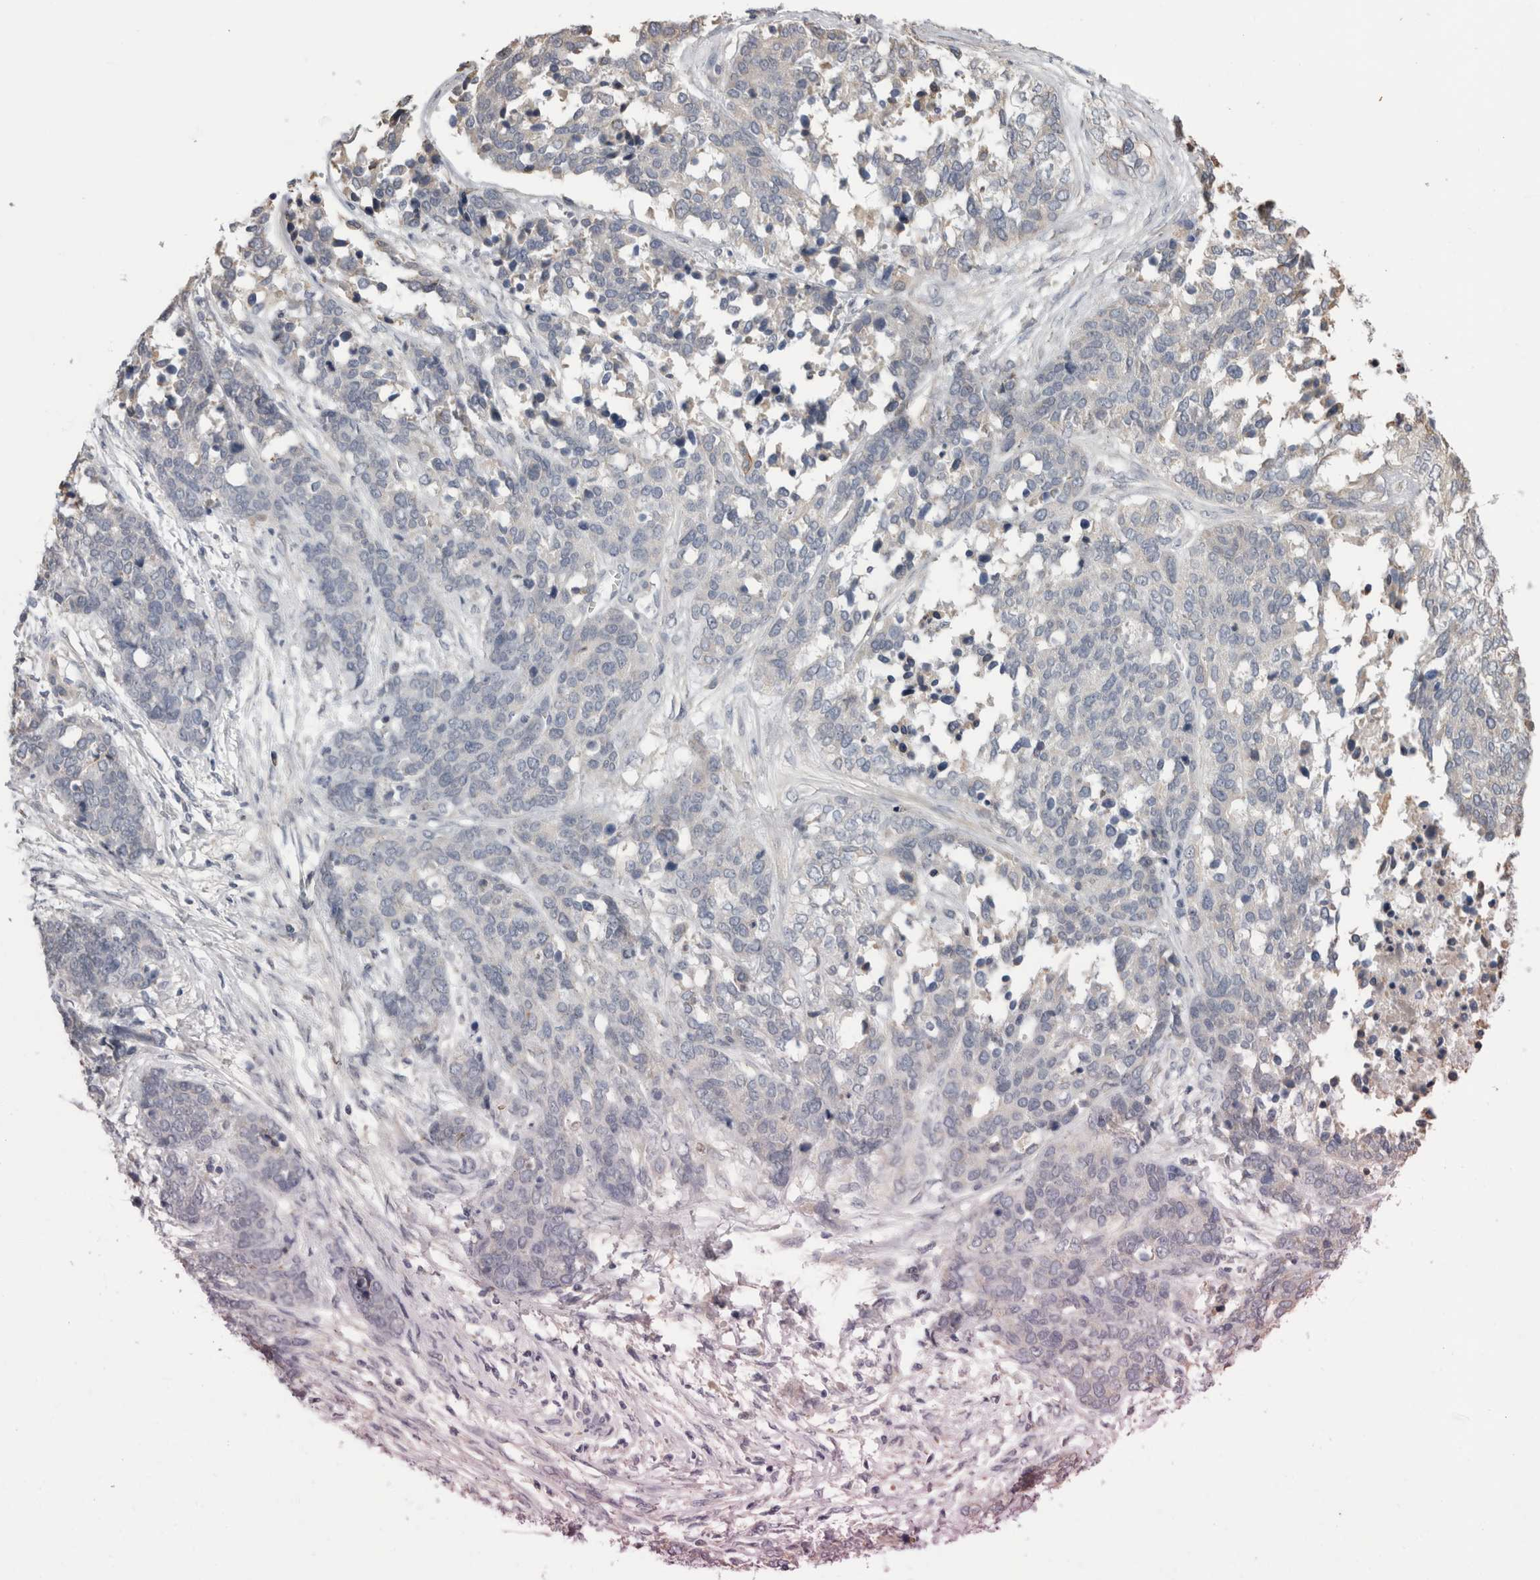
{"staining": {"intensity": "negative", "quantity": "none", "location": "none"}, "tissue": "ovarian cancer", "cell_type": "Tumor cells", "image_type": "cancer", "snomed": [{"axis": "morphology", "description": "Cystadenocarcinoma, serous, NOS"}, {"axis": "topography", "description": "Ovary"}], "caption": "An IHC micrograph of ovarian serous cystadenocarcinoma is shown. There is no staining in tumor cells of ovarian serous cystadenocarcinoma. The staining was performed using DAB (3,3'-diaminobenzidine) to visualize the protein expression in brown, while the nuclei were stained in blue with hematoxylin (Magnification: 20x).", "gene": "SMAP2", "patient": {"sex": "female", "age": 44}}